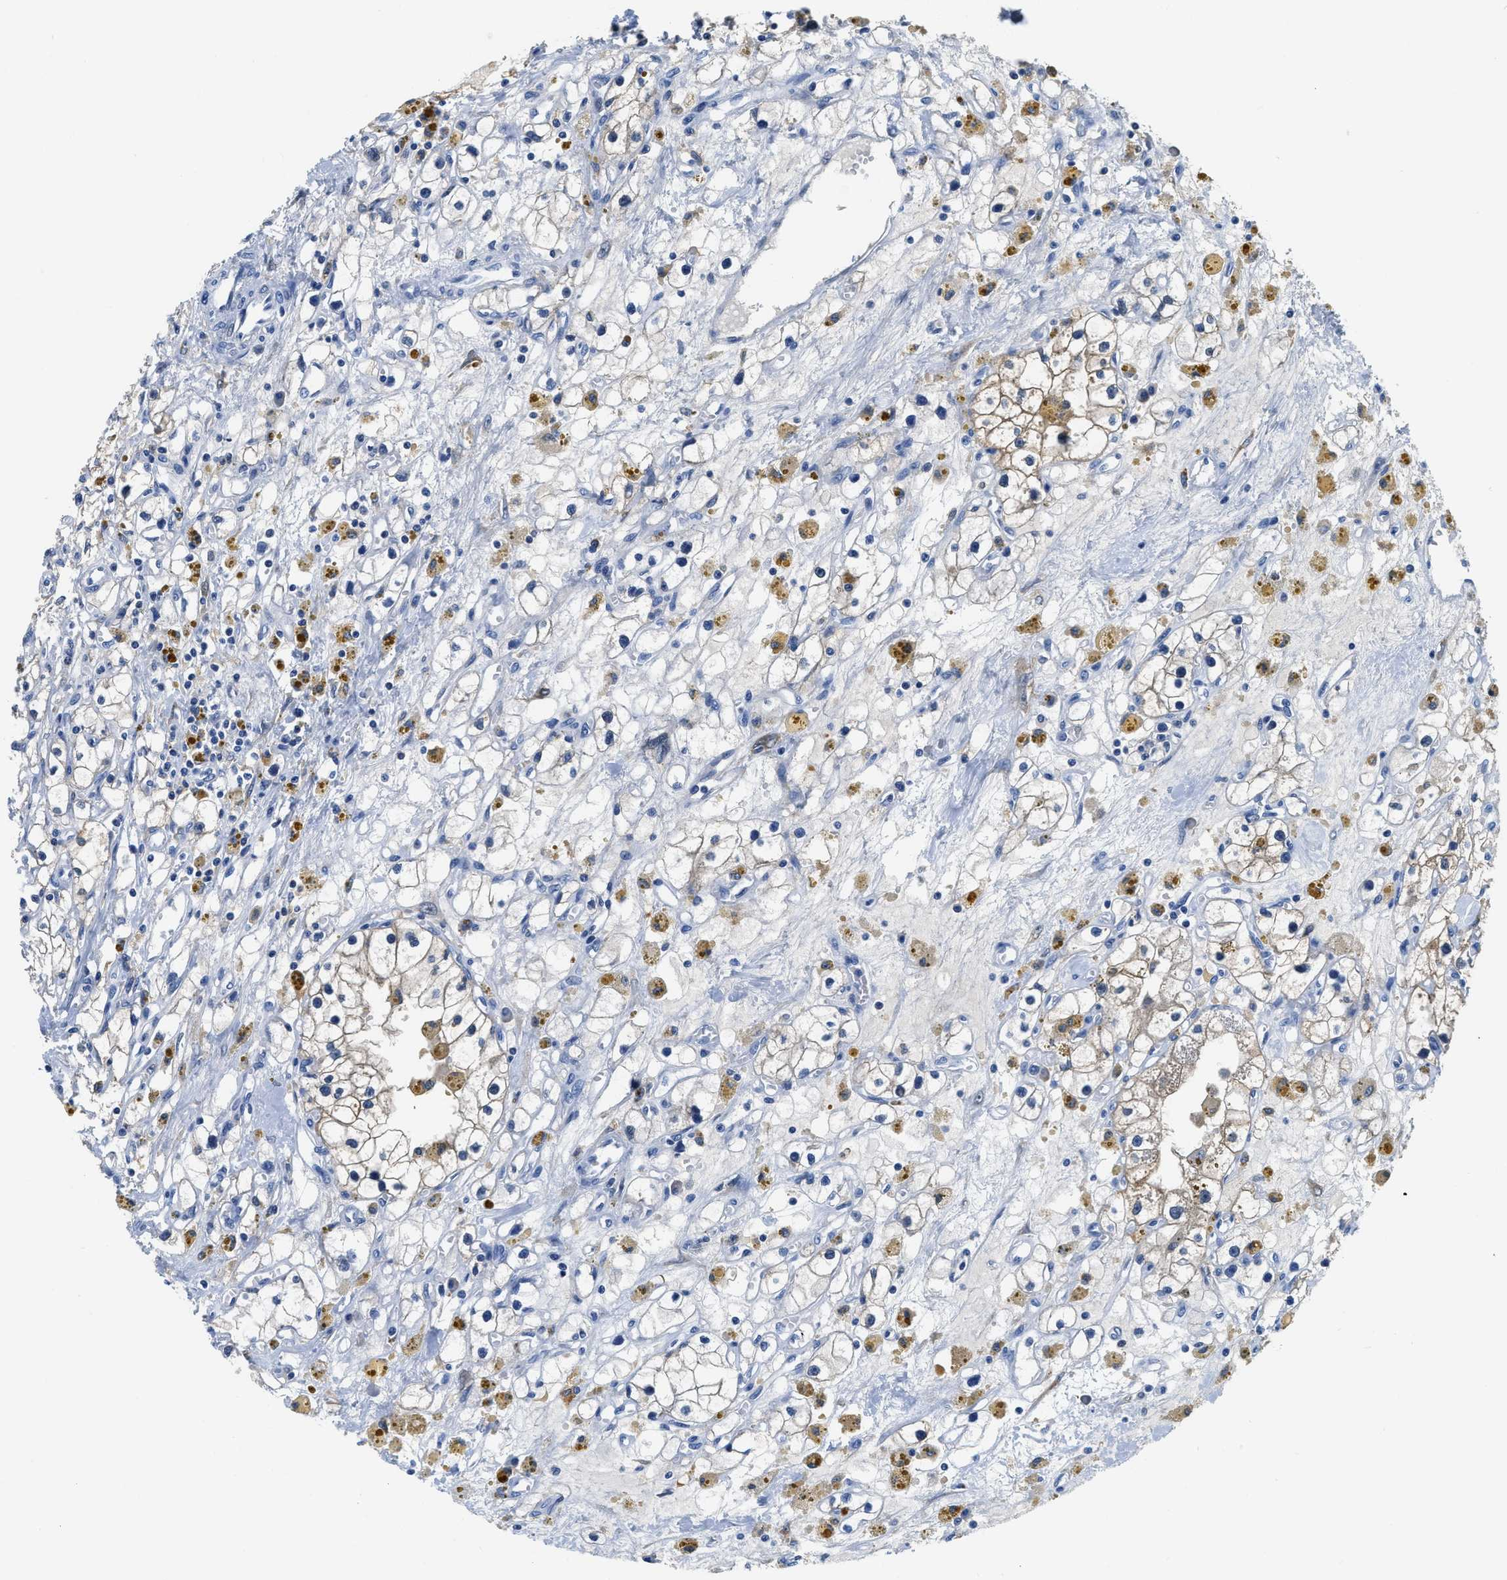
{"staining": {"intensity": "moderate", "quantity": "<25%", "location": "cytoplasmic/membranous"}, "tissue": "renal cancer", "cell_type": "Tumor cells", "image_type": "cancer", "snomed": [{"axis": "morphology", "description": "Adenocarcinoma, NOS"}, {"axis": "topography", "description": "Kidney"}], "caption": "The image demonstrates staining of renal cancer, revealing moderate cytoplasmic/membranous protein expression (brown color) within tumor cells. (DAB (3,3'-diaminobenzidine) = brown stain, brightfield microscopy at high magnification).", "gene": "ZDHHC13", "patient": {"sex": "male", "age": 56}}